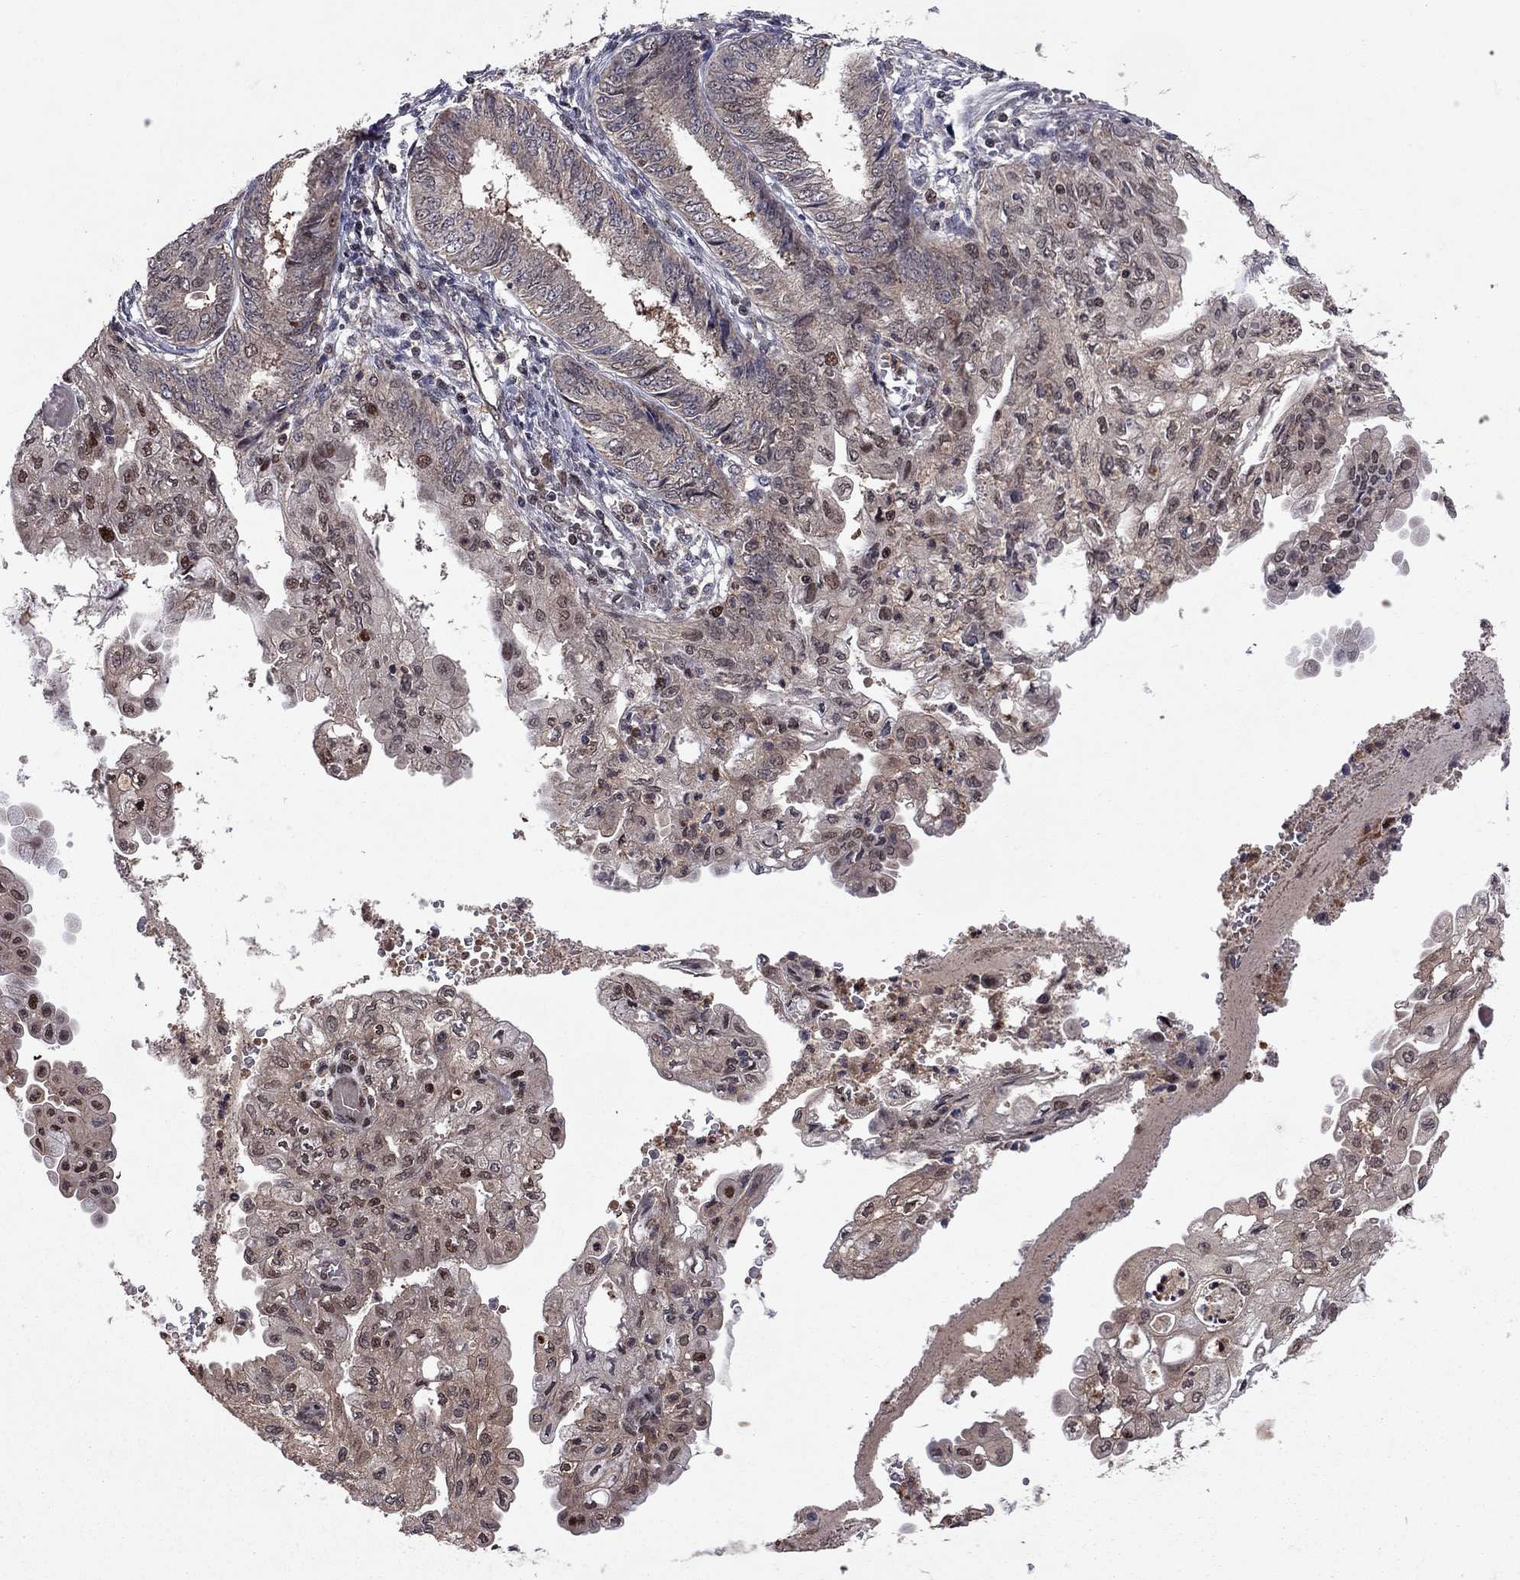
{"staining": {"intensity": "weak", "quantity": "25%-75%", "location": "cytoplasmic/membranous"}, "tissue": "endometrial cancer", "cell_type": "Tumor cells", "image_type": "cancer", "snomed": [{"axis": "morphology", "description": "Adenocarcinoma, NOS"}, {"axis": "topography", "description": "Endometrium"}], "caption": "Immunohistochemical staining of adenocarcinoma (endometrial) exhibits low levels of weak cytoplasmic/membranous protein staining in approximately 25%-75% of tumor cells. The protein of interest is shown in brown color, while the nuclei are stained blue.", "gene": "IPP", "patient": {"sex": "female", "age": 68}}